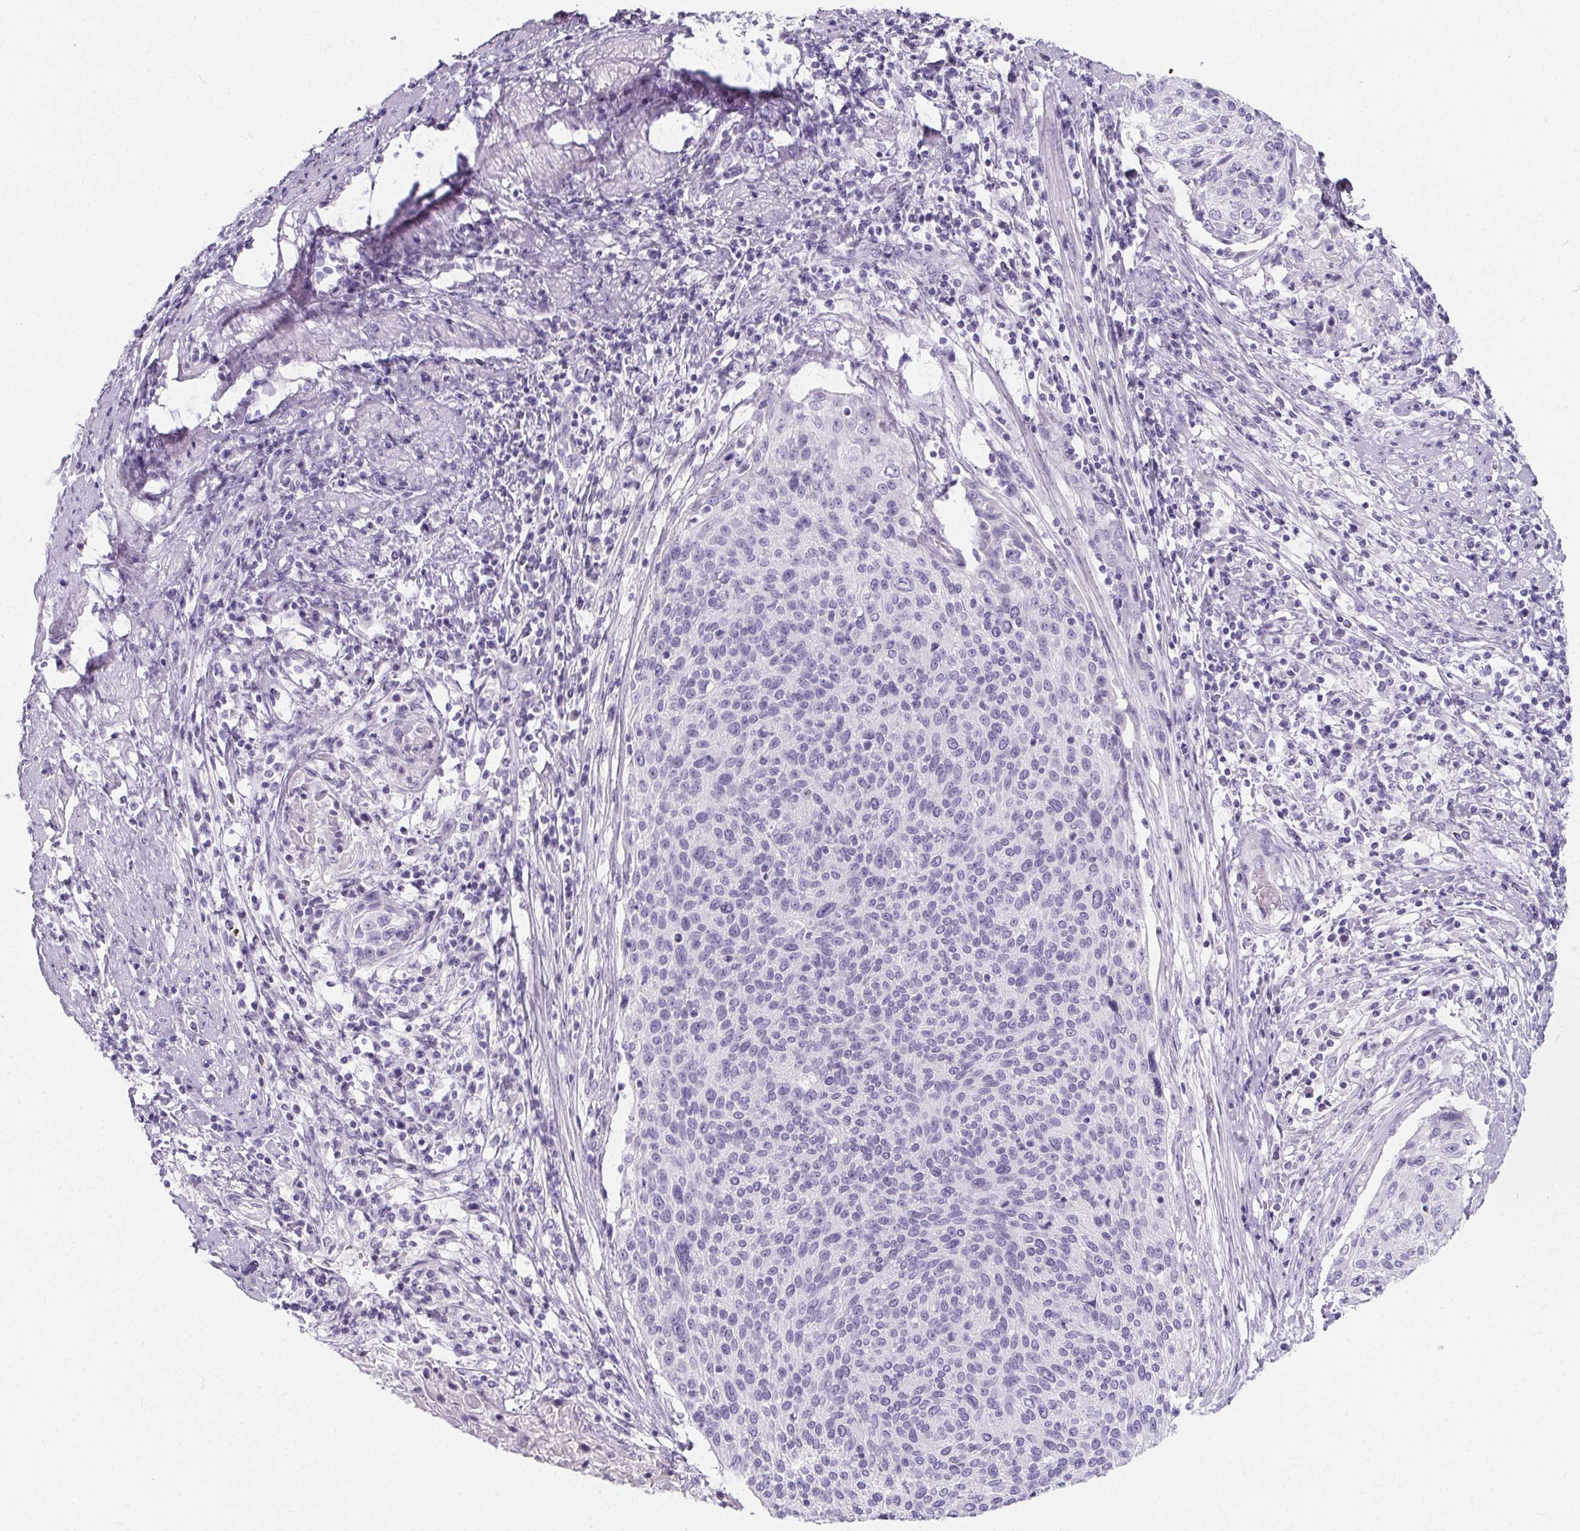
{"staining": {"intensity": "negative", "quantity": "none", "location": "none"}, "tissue": "cervical cancer", "cell_type": "Tumor cells", "image_type": "cancer", "snomed": [{"axis": "morphology", "description": "Squamous cell carcinoma, NOS"}, {"axis": "topography", "description": "Cervix"}], "caption": "The image reveals no staining of tumor cells in cervical squamous cell carcinoma.", "gene": "ADRB1", "patient": {"sex": "female", "age": 31}}